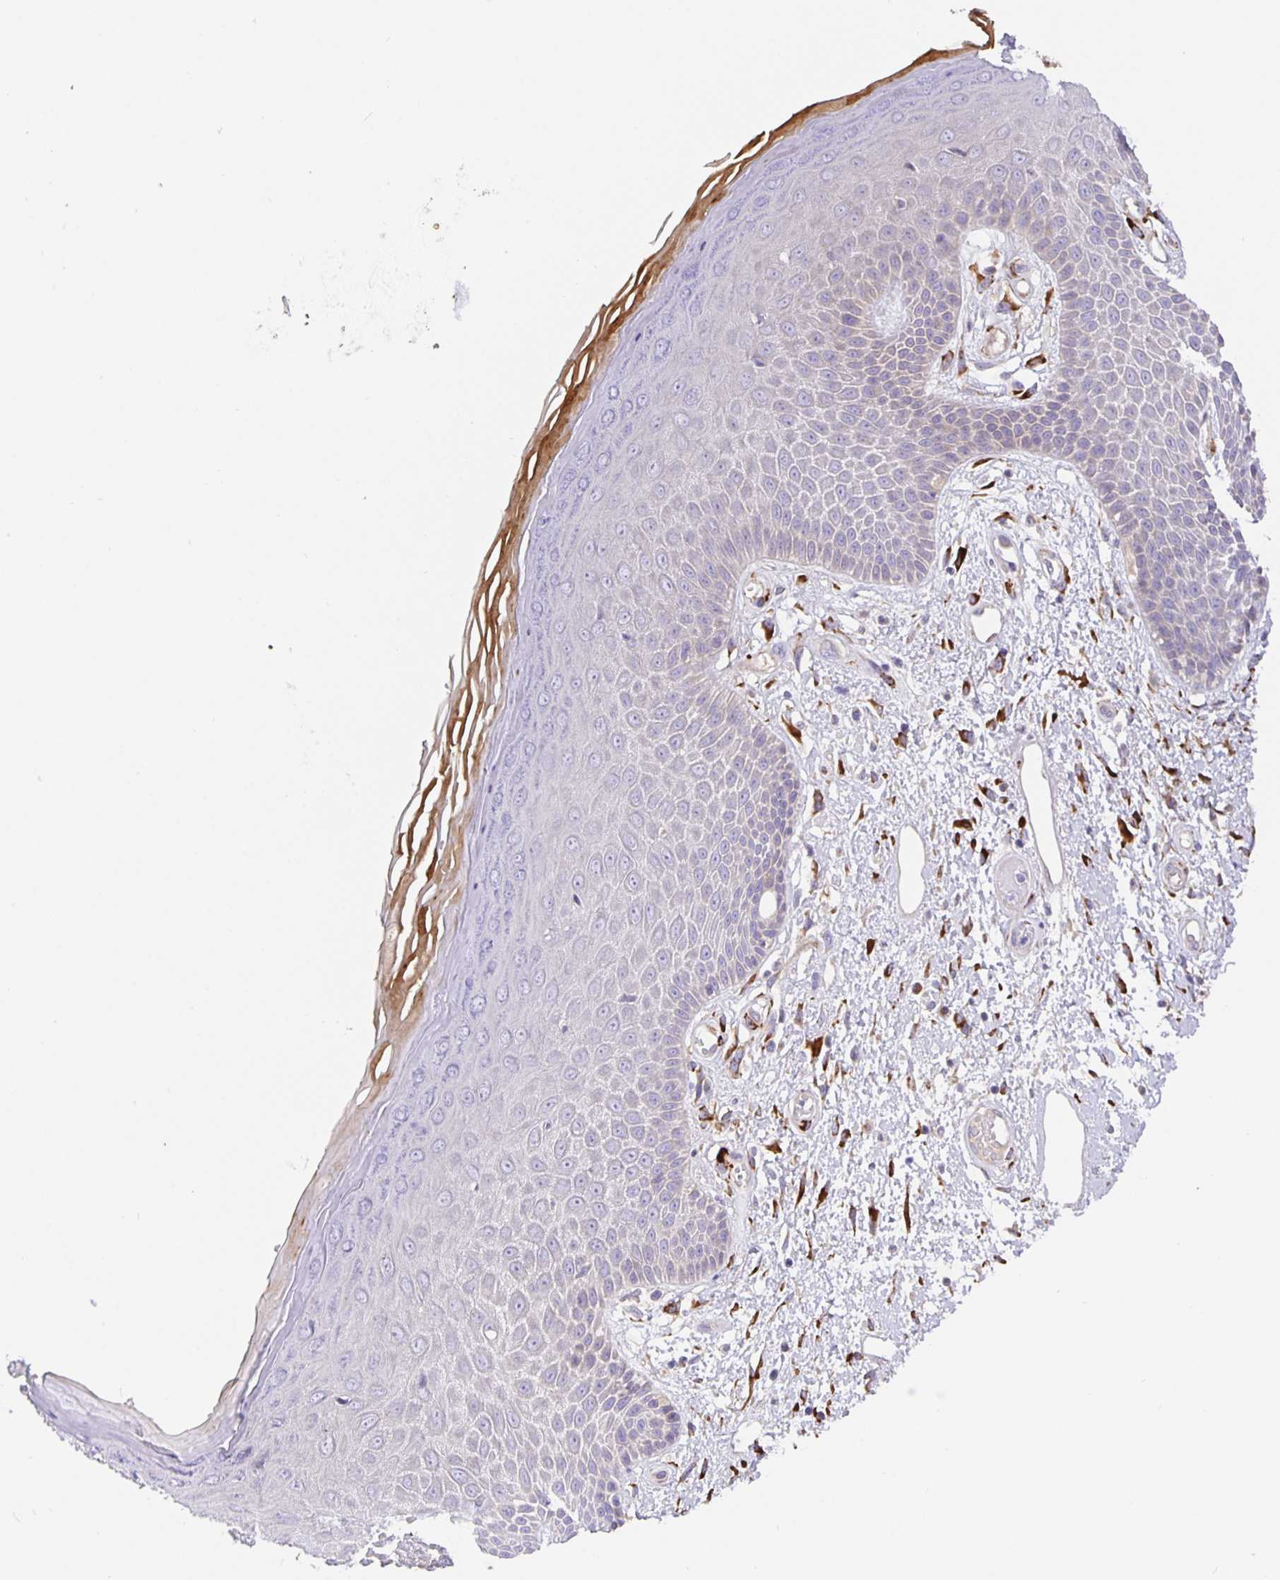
{"staining": {"intensity": "negative", "quantity": "none", "location": "none"}, "tissue": "skin", "cell_type": "Epidermal cells", "image_type": "normal", "snomed": [{"axis": "morphology", "description": "Normal tissue, NOS"}, {"axis": "topography", "description": "Anal"}, {"axis": "topography", "description": "Peripheral nerve tissue"}], "caption": "IHC histopathology image of benign skin: human skin stained with DAB (3,3'-diaminobenzidine) displays no significant protein positivity in epidermal cells. Brightfield microscopy of IHC stained with DAB (3,3'-diaminobenzidine) (brown) and hematoxylin (blue), captured at high magnification.", "gene": "EML6", "patient": {"sex": "male", "age": 78}}